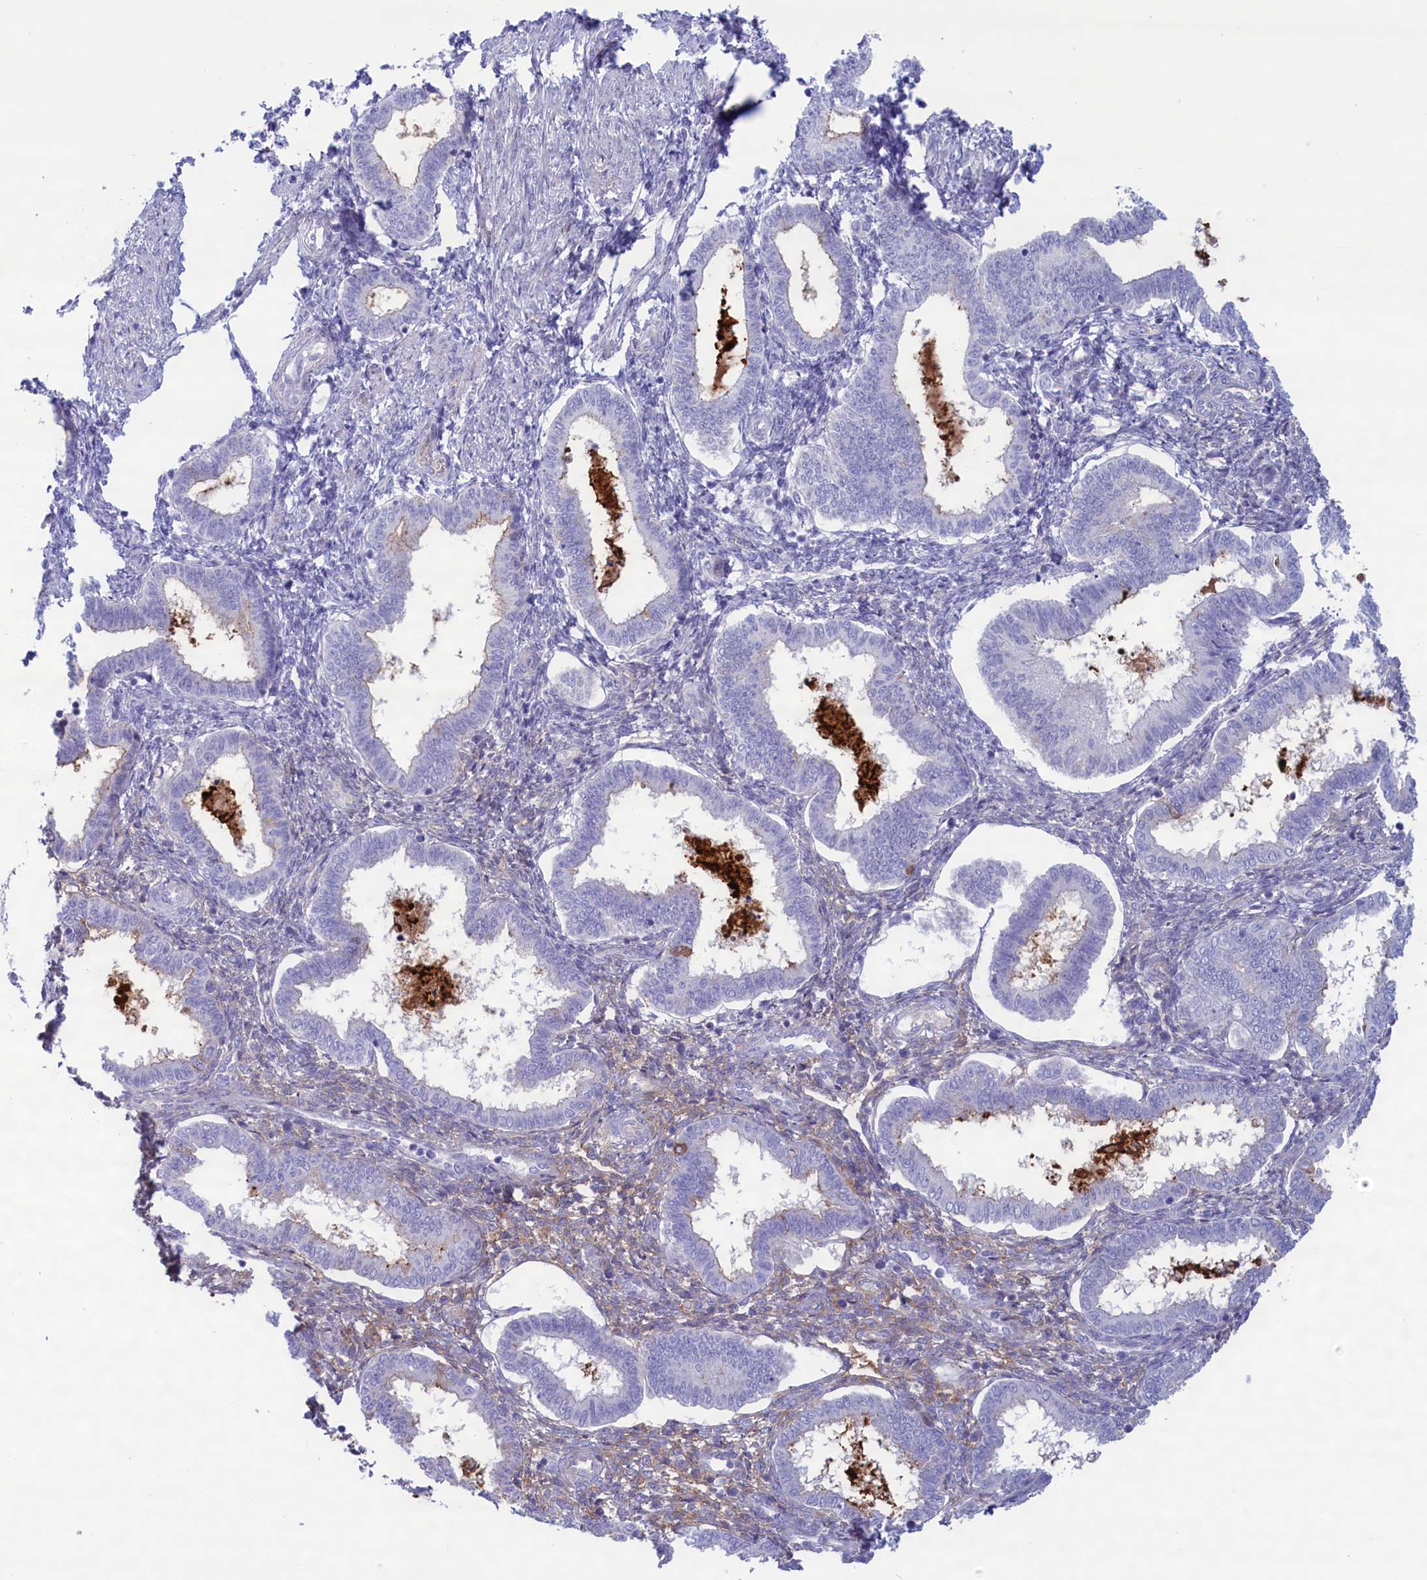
{"staining": {"intensity": "negative", "quantity": "none", "location": "none"}, "tissue": "endometrium", "cell_type": "Cells in endometrial stroma", "image_type": "normal", "snomed": [{"axis": "morphology", "description": "Normal tissue, NOS"}, {"axis": "topography", "description": "Endometrium"}], "caption": "The immunohistochemistry histopathology image has no significant expression in cells in endometrial stroma of endometrium.", "gene": "MPV17L2", "patient": {"sex": "female", "age": 24}}